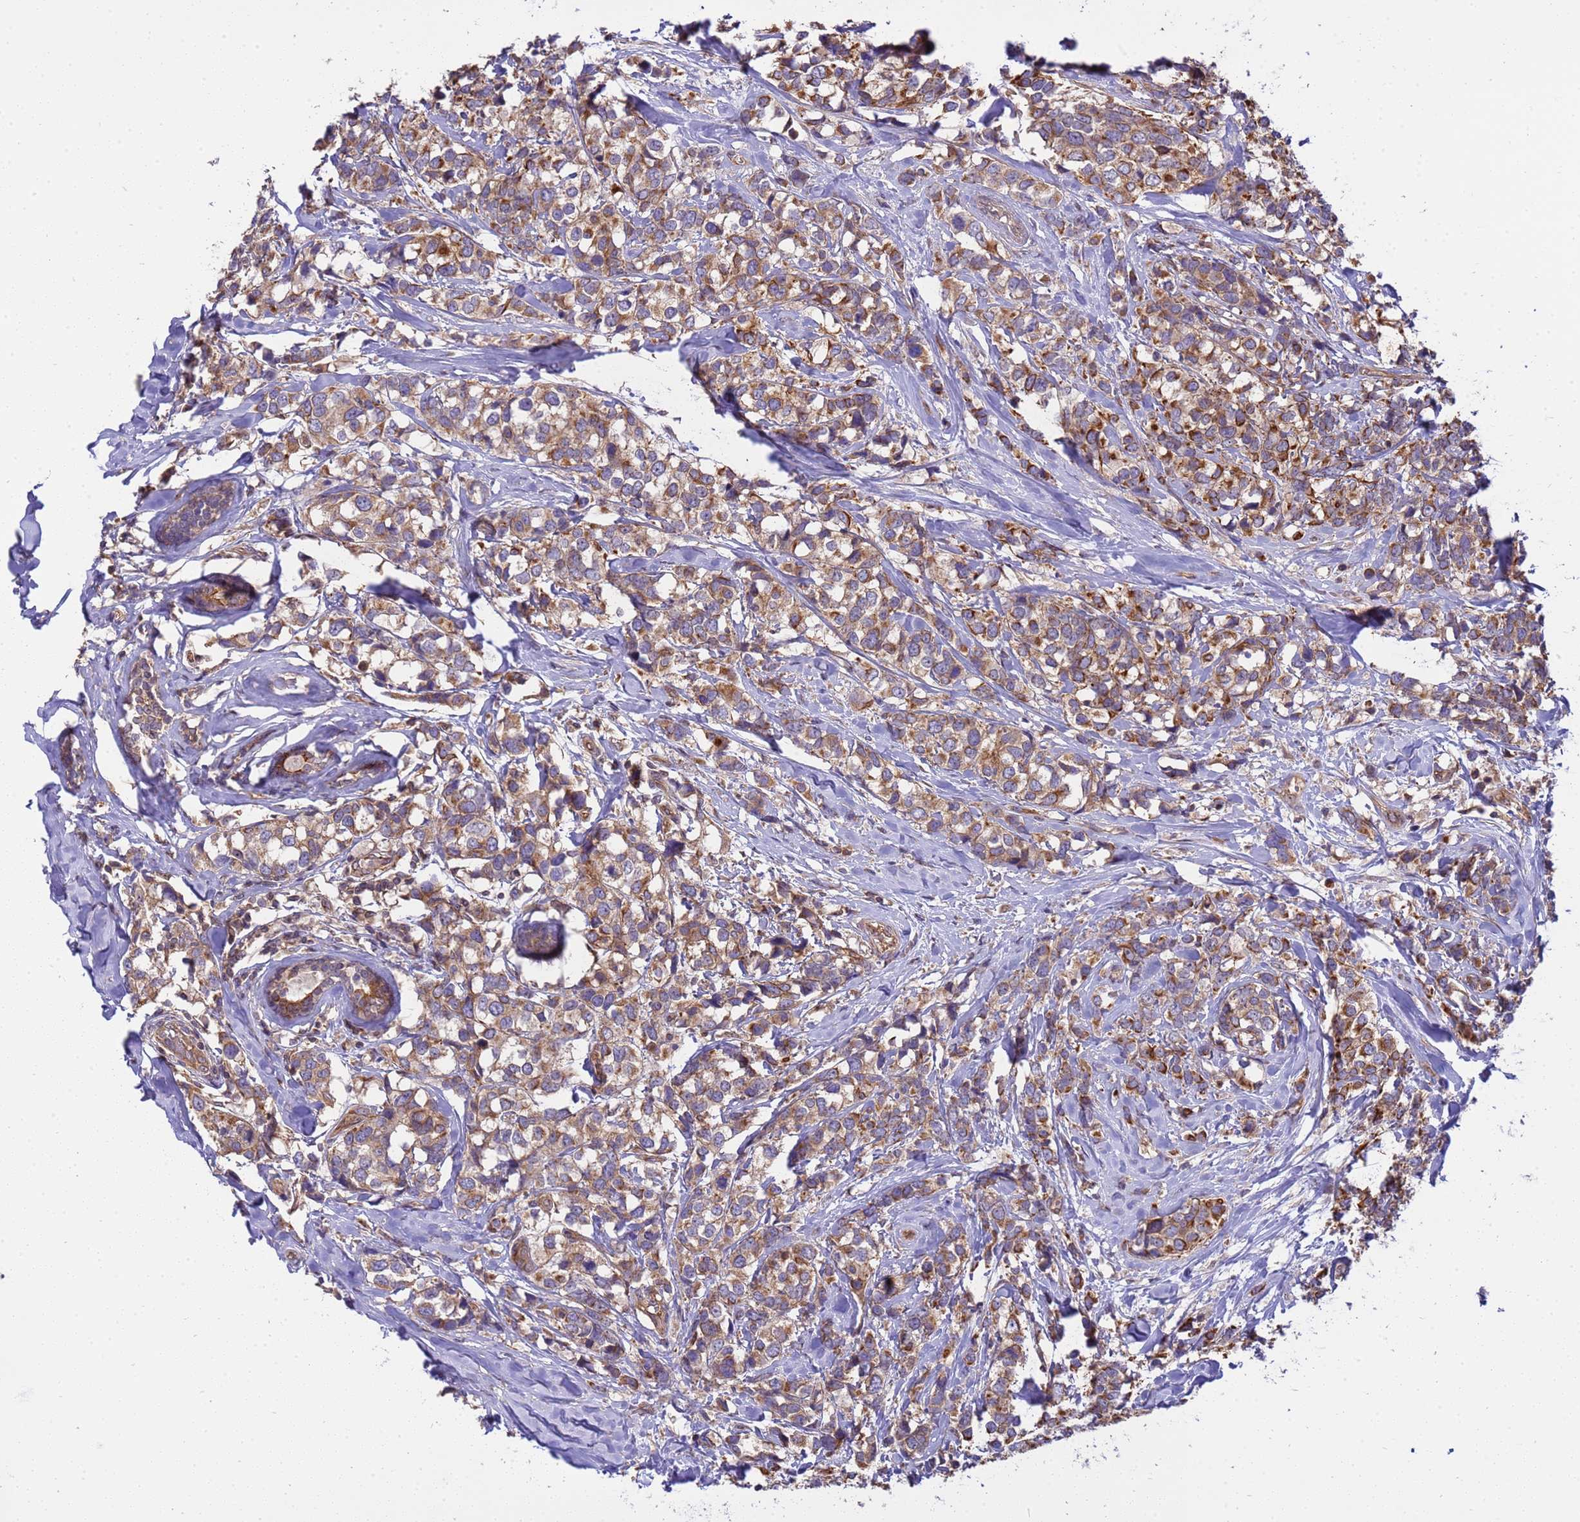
{"staining": {"intensity": "moderate", "quantity": ">75%", "location": "cytoplasmic/membranous"}, "tissue": "breast cancer", "cell_type": "Tumor cells", "image_type": "cancer", "snomed": [{"axis": "morphology", "description": "Lobular carcinoma"}, {"axis": "topography", "description": "Breast"}], "caption": "Immunohistochemical staining of breast cancer reveals medium levels of moderate cytoplasmic/membranous expression in approximately >75% of tumor cells.", "gene": "SMCO3", "patient": {"sex": "female", "age": 59}}